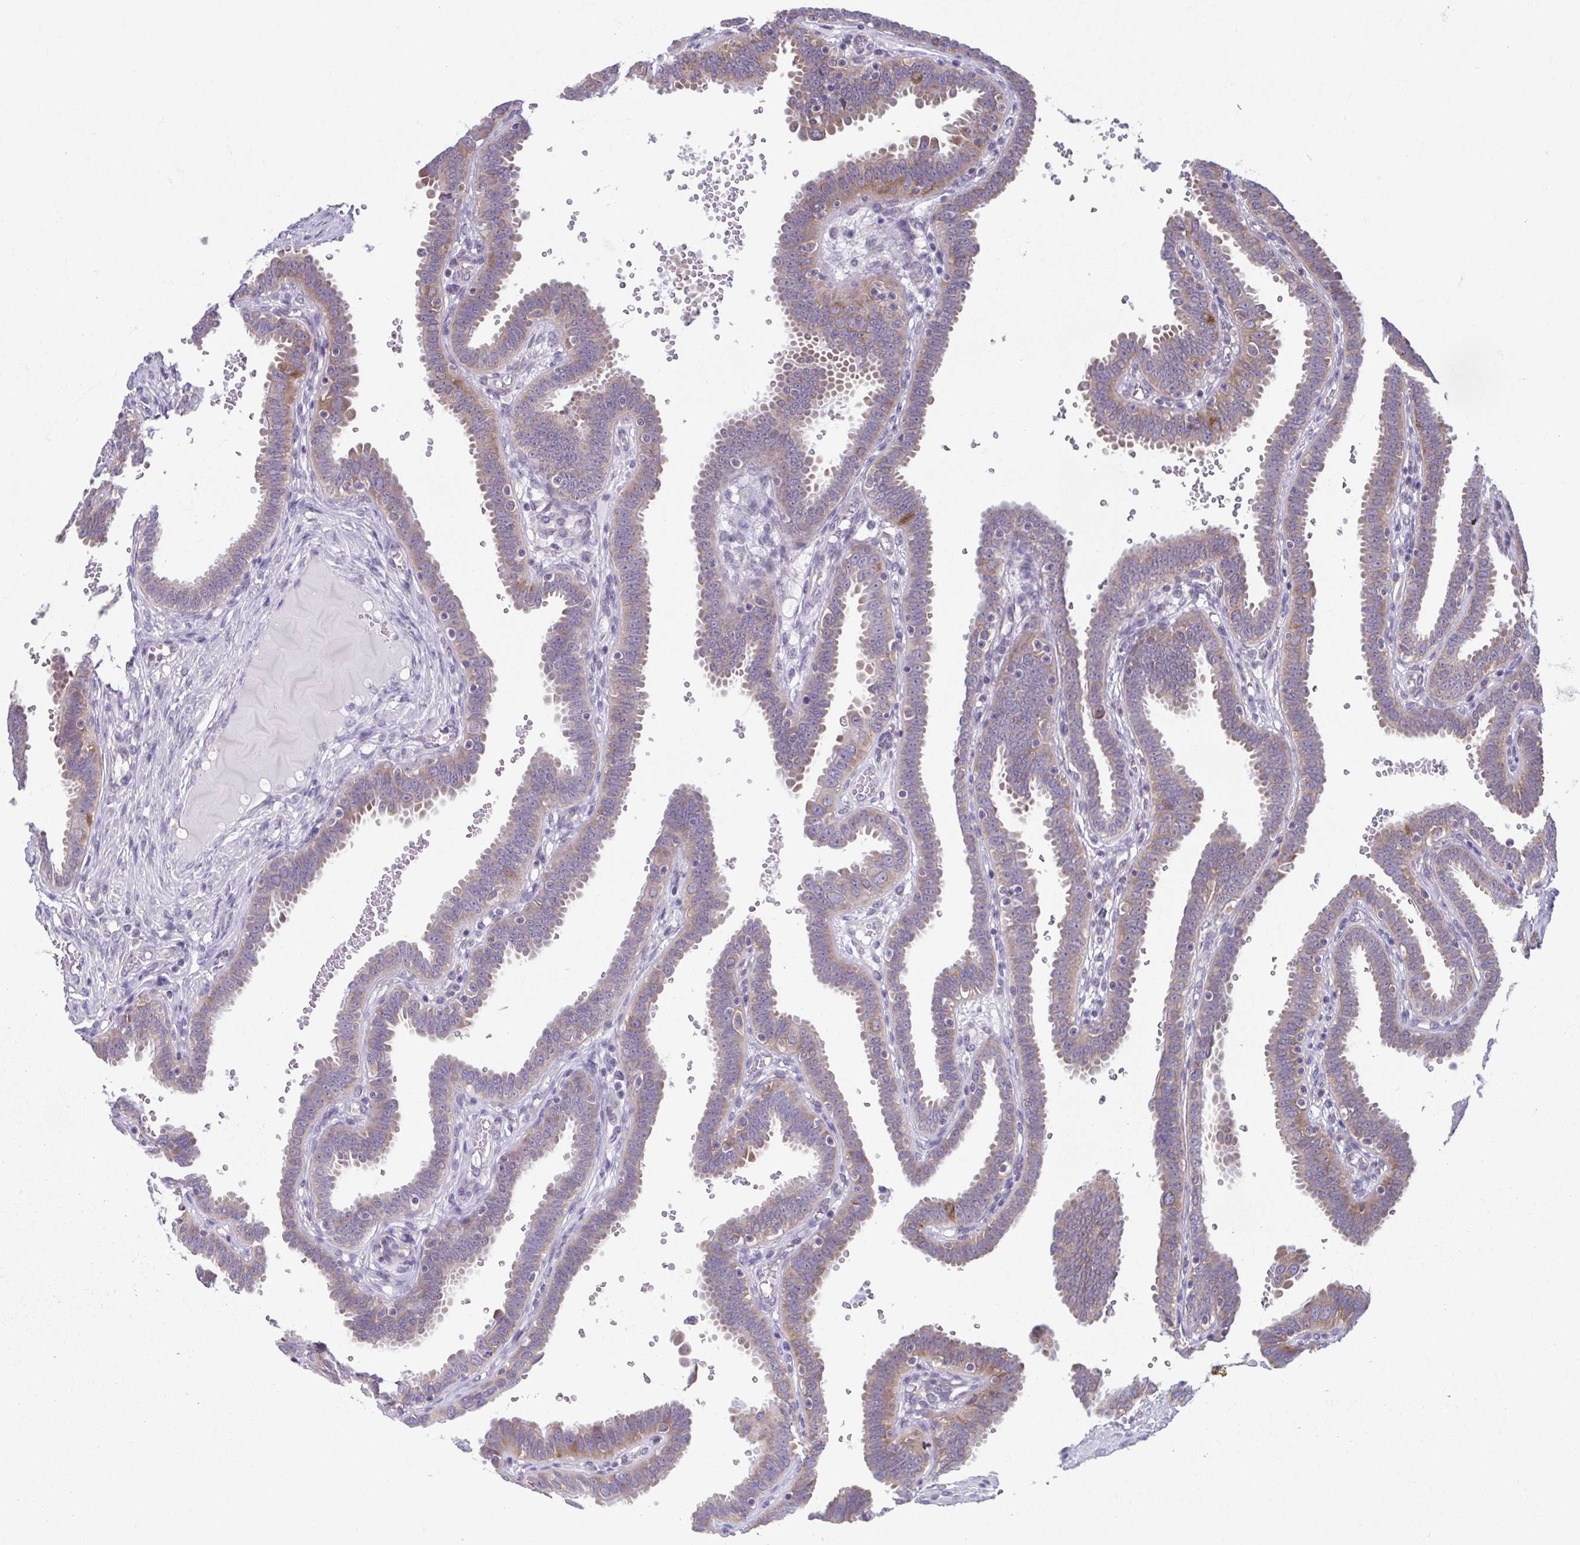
{"staining": {"intensity": "weak", "quantity": "25%-75%", "location": "cytoplasmic/membranous"}, "tissue": "fallopian tube", "cell_type": "Glandular cells", "image_type": "normal", "snomed": [{"axis": "morphology", "description": "Normal tissue, NOS"}, {"axis": "topography", "description": "Fallopian tube"}], "caption": "The image demonstrates immunohistochemical staining of benign fallopian tube. There is weak cytoplasmic/membranous staining is appreciated in about 25%-75% of glandular cells. The staining was performed using DAB to visualize the protein expression in brown, while the nuclei were stained in blue with hematoxylin (Magnification: 20x).", "gene": "TMEM108", "patient": {"sex": "female", "age": 37}}